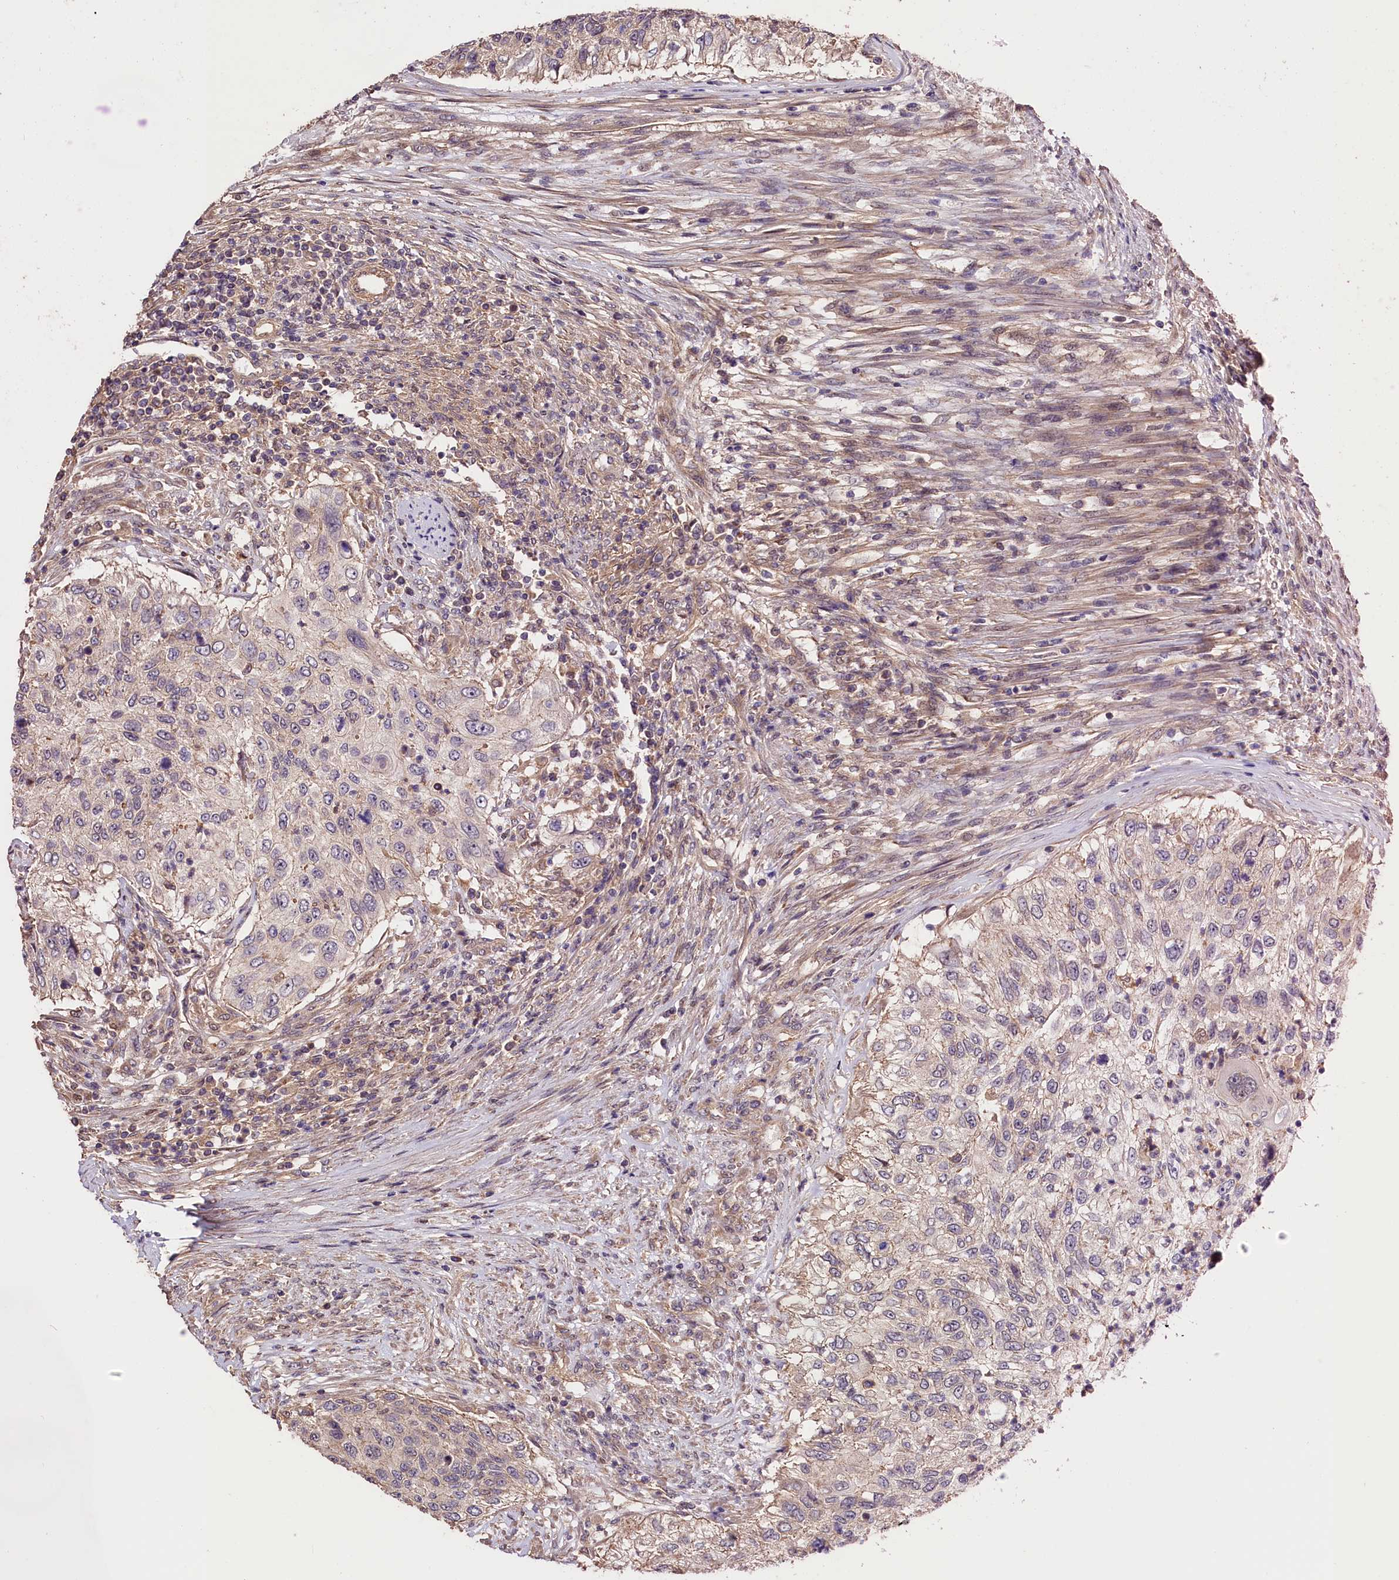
{"staining": {"intensity": "weak", "quantity": "<25%", "location": "cytoplasmic/membranous"}, "tissue": "urothelial cancer", "cell_type": "Tumor cells", "image_type": "cancer", "snomed": [{"axis": "morphology", "description": "Urothelial carcinoma, High grade"}, {"axis": "topography", "description": "Urinary bladder"}], "caption": "High magnification brightfield microscopy of urothelial carcinoma (high-grade) stained with DAB (3,3'-diaminobenzidine) (brown) and counterstained with hematoxylin (blue): tumor cells show no significant expression.", "gene": "CES3", "patient": {"sex": "female", "age": 60}}